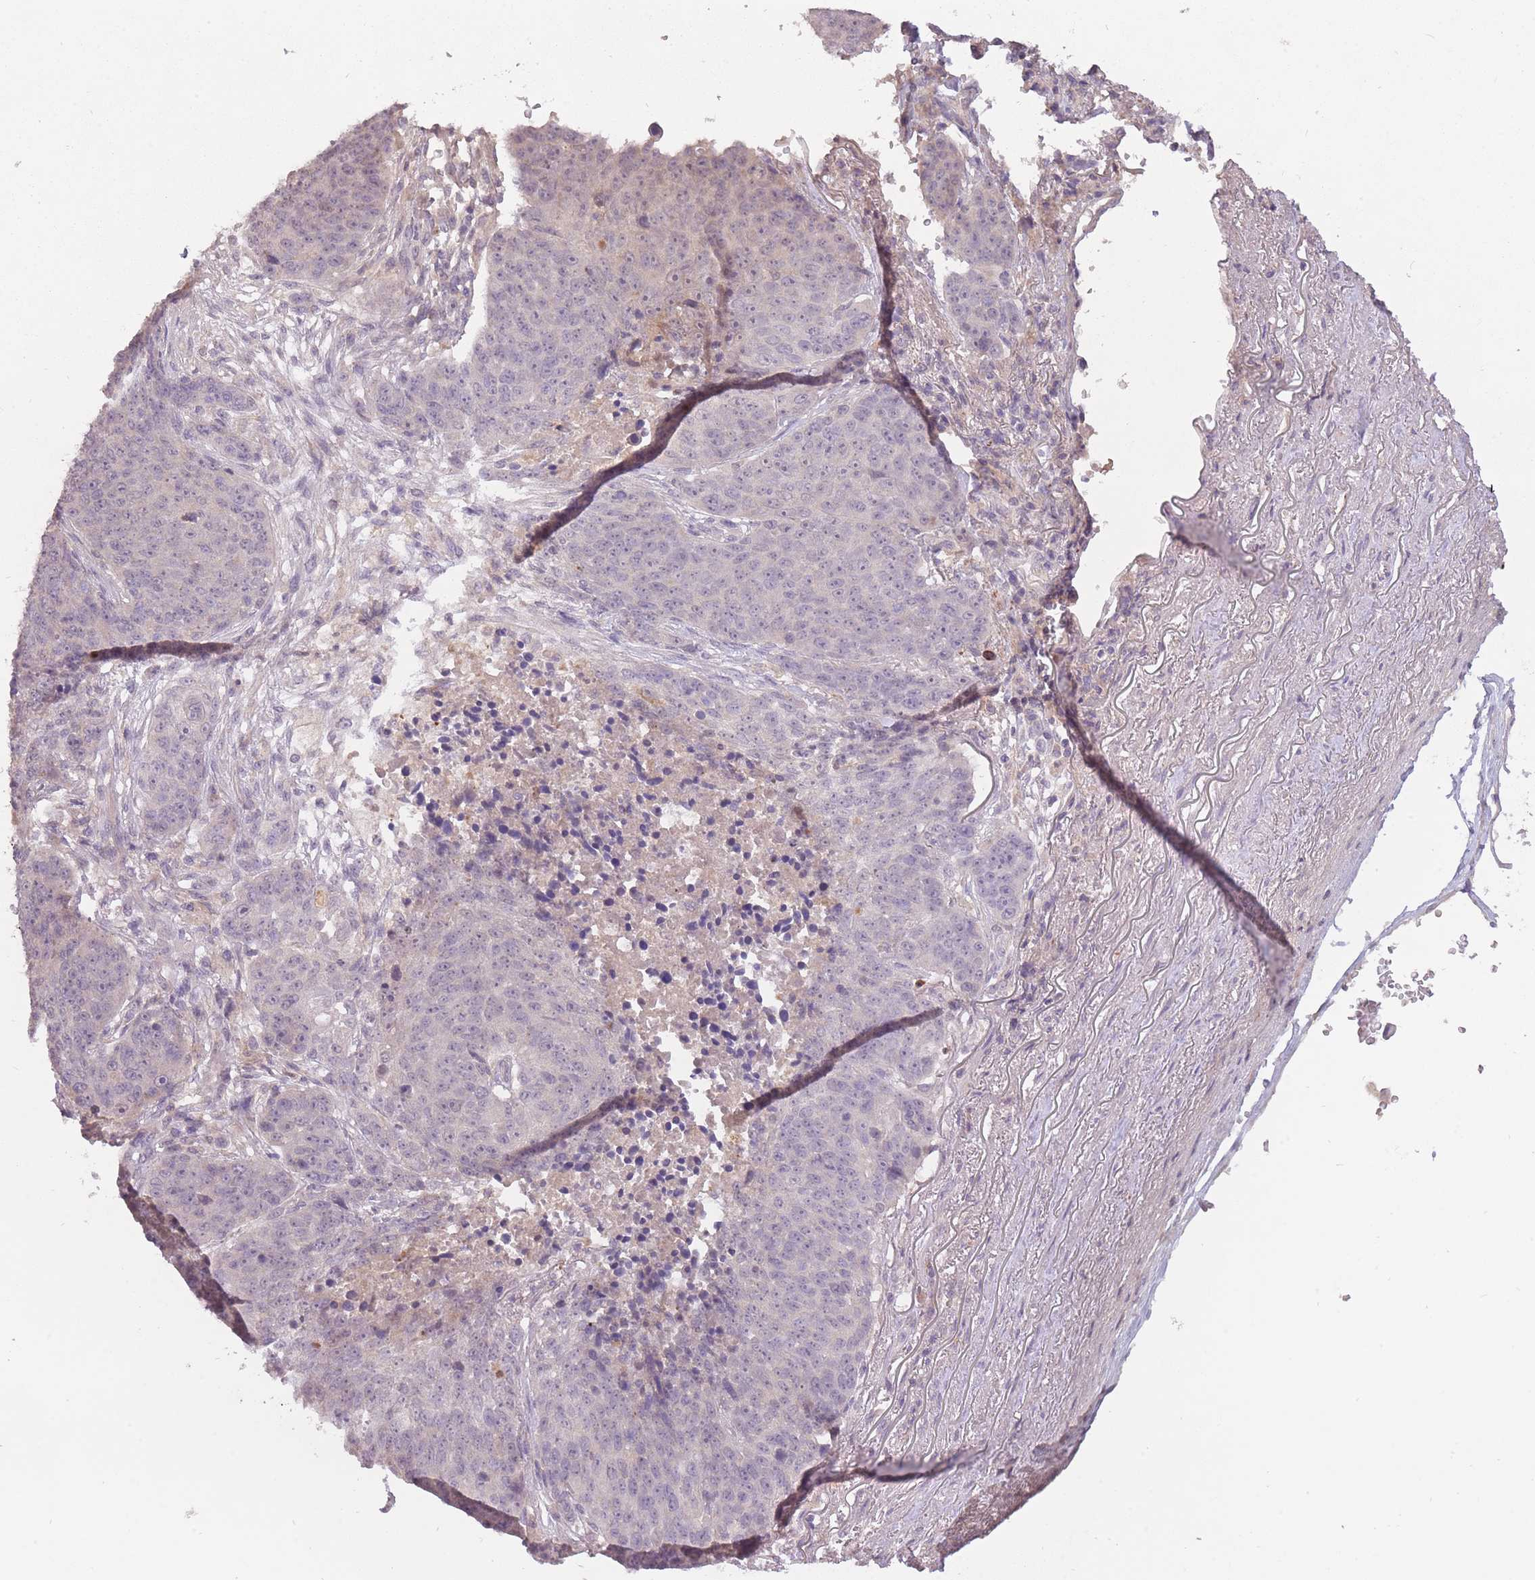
{"staining": {"intensity": "negative", "quantity": "none", "location": "none"}, "tissue": "lung cancer", "cell_type": "Tumor cells", "image_type": "cancer", "snomed": [{"axis": "morphology", "description": "Normal tissue, NOS"}, {"axis": "morphology", "description": "Squamous cell carcinoma, NOS"}, {"axis": "topography", "description": "Lymph node"}, {"axis": "topography", "description": "Lung"}], "caption": "Lung cancer was stained to show a protein in brown. There is no significant expression in tumor cells.", "gene": "LRATD2", "patient": {"sex": "male", "age": 66}}